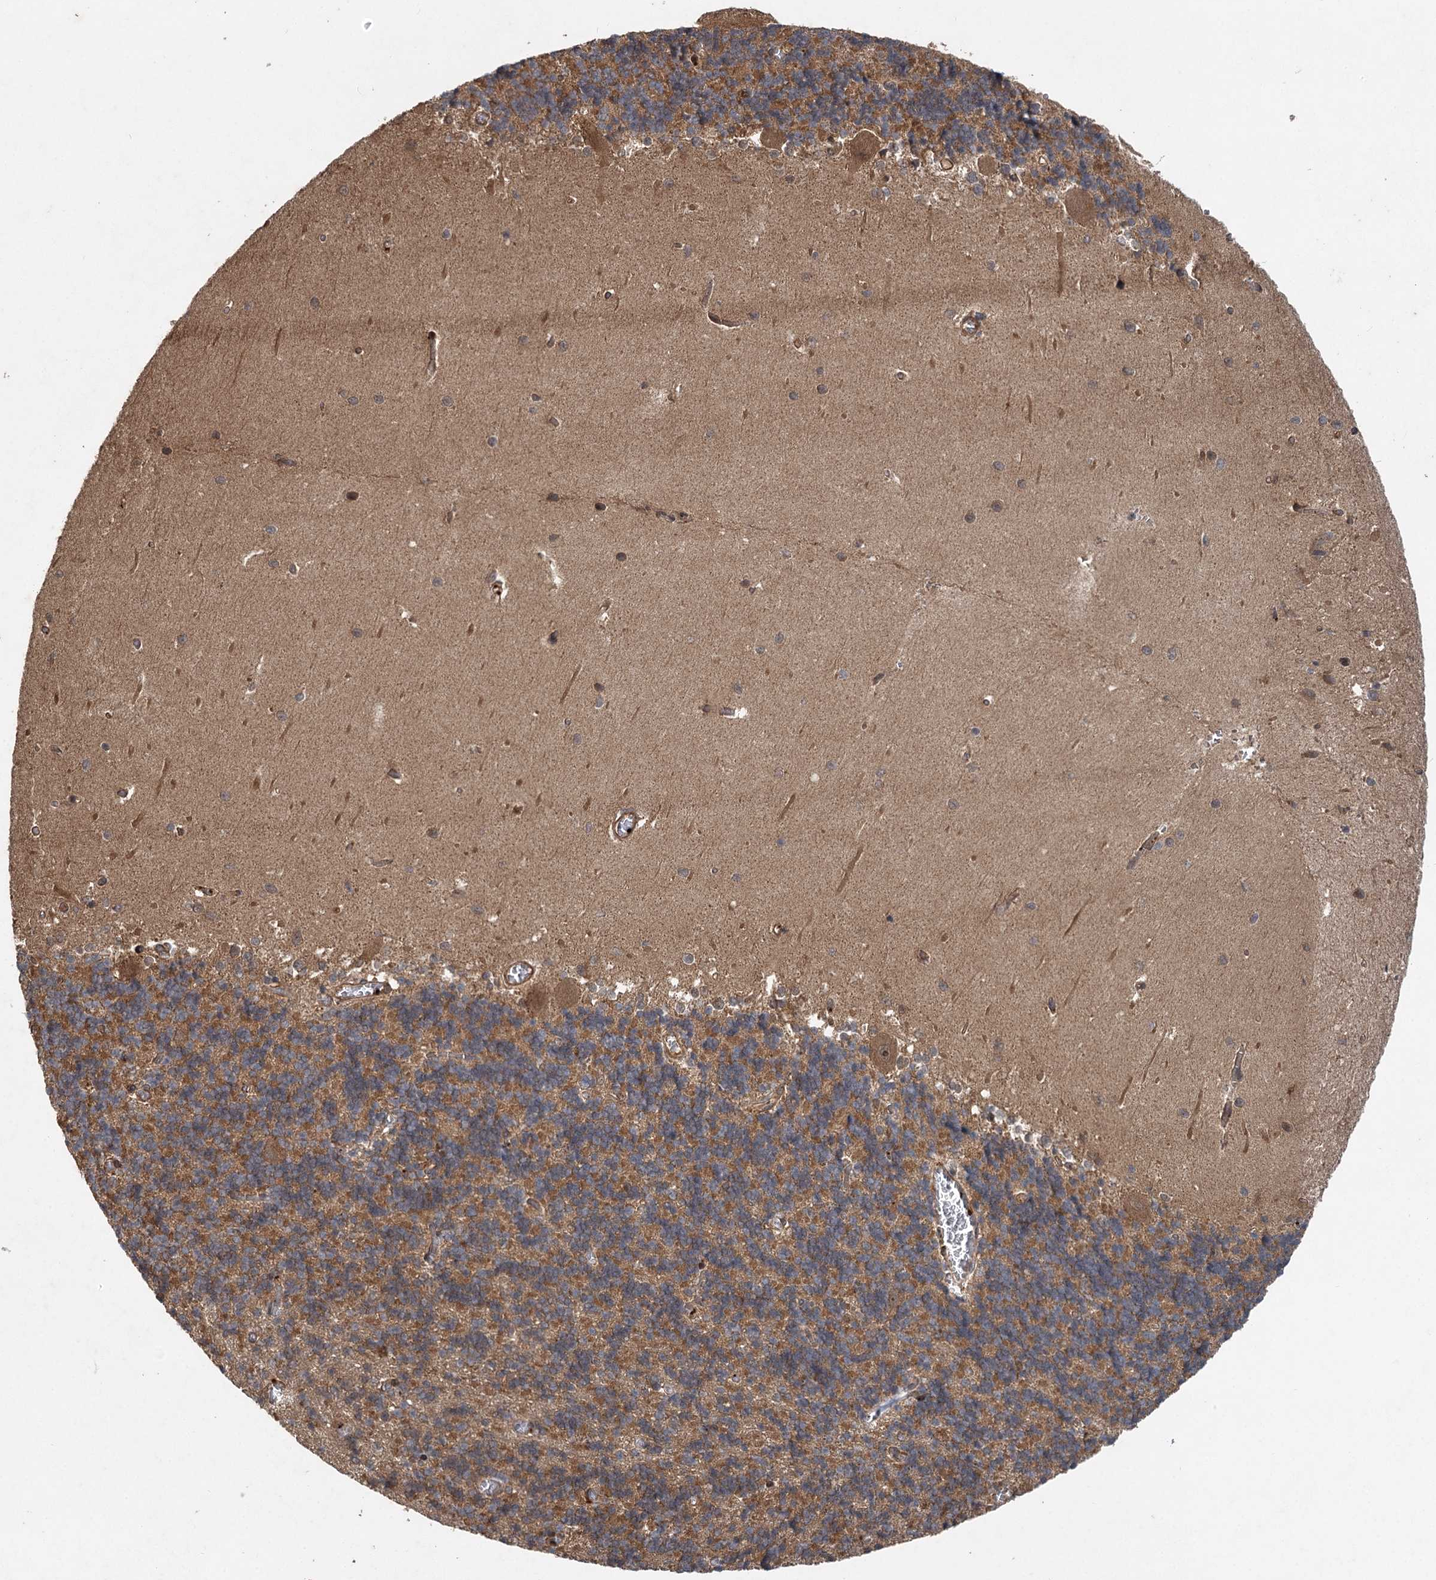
{"staining": {"intensity": "moderate", "quantity": "25%-75%", "location": "cytoplasmic/membranous"}, "tissue": "cerebellum", "cell_type": "Cells in granular layer", "image_type": "normal", "snomed": [{"axis": "morphology", "description": "Normal tissue, NOS"}, {"axis": "topography", "description": "Cerebellum"}], "caption": "IHC staining of unremarkable cerebellum, which demonstrates medium levels of moderate cytoplasmic/membranous staining in approximately 25%-75% of cells in granular layer indicating moderate cytoplasmic/membranous protein positivity. The staining was performed using DAB (brown) for protein detection and nuclei were counterstained in hematoxylin (blue).", "gene": "INSIG2", "patient": {"sex": "male", "age": 37}}